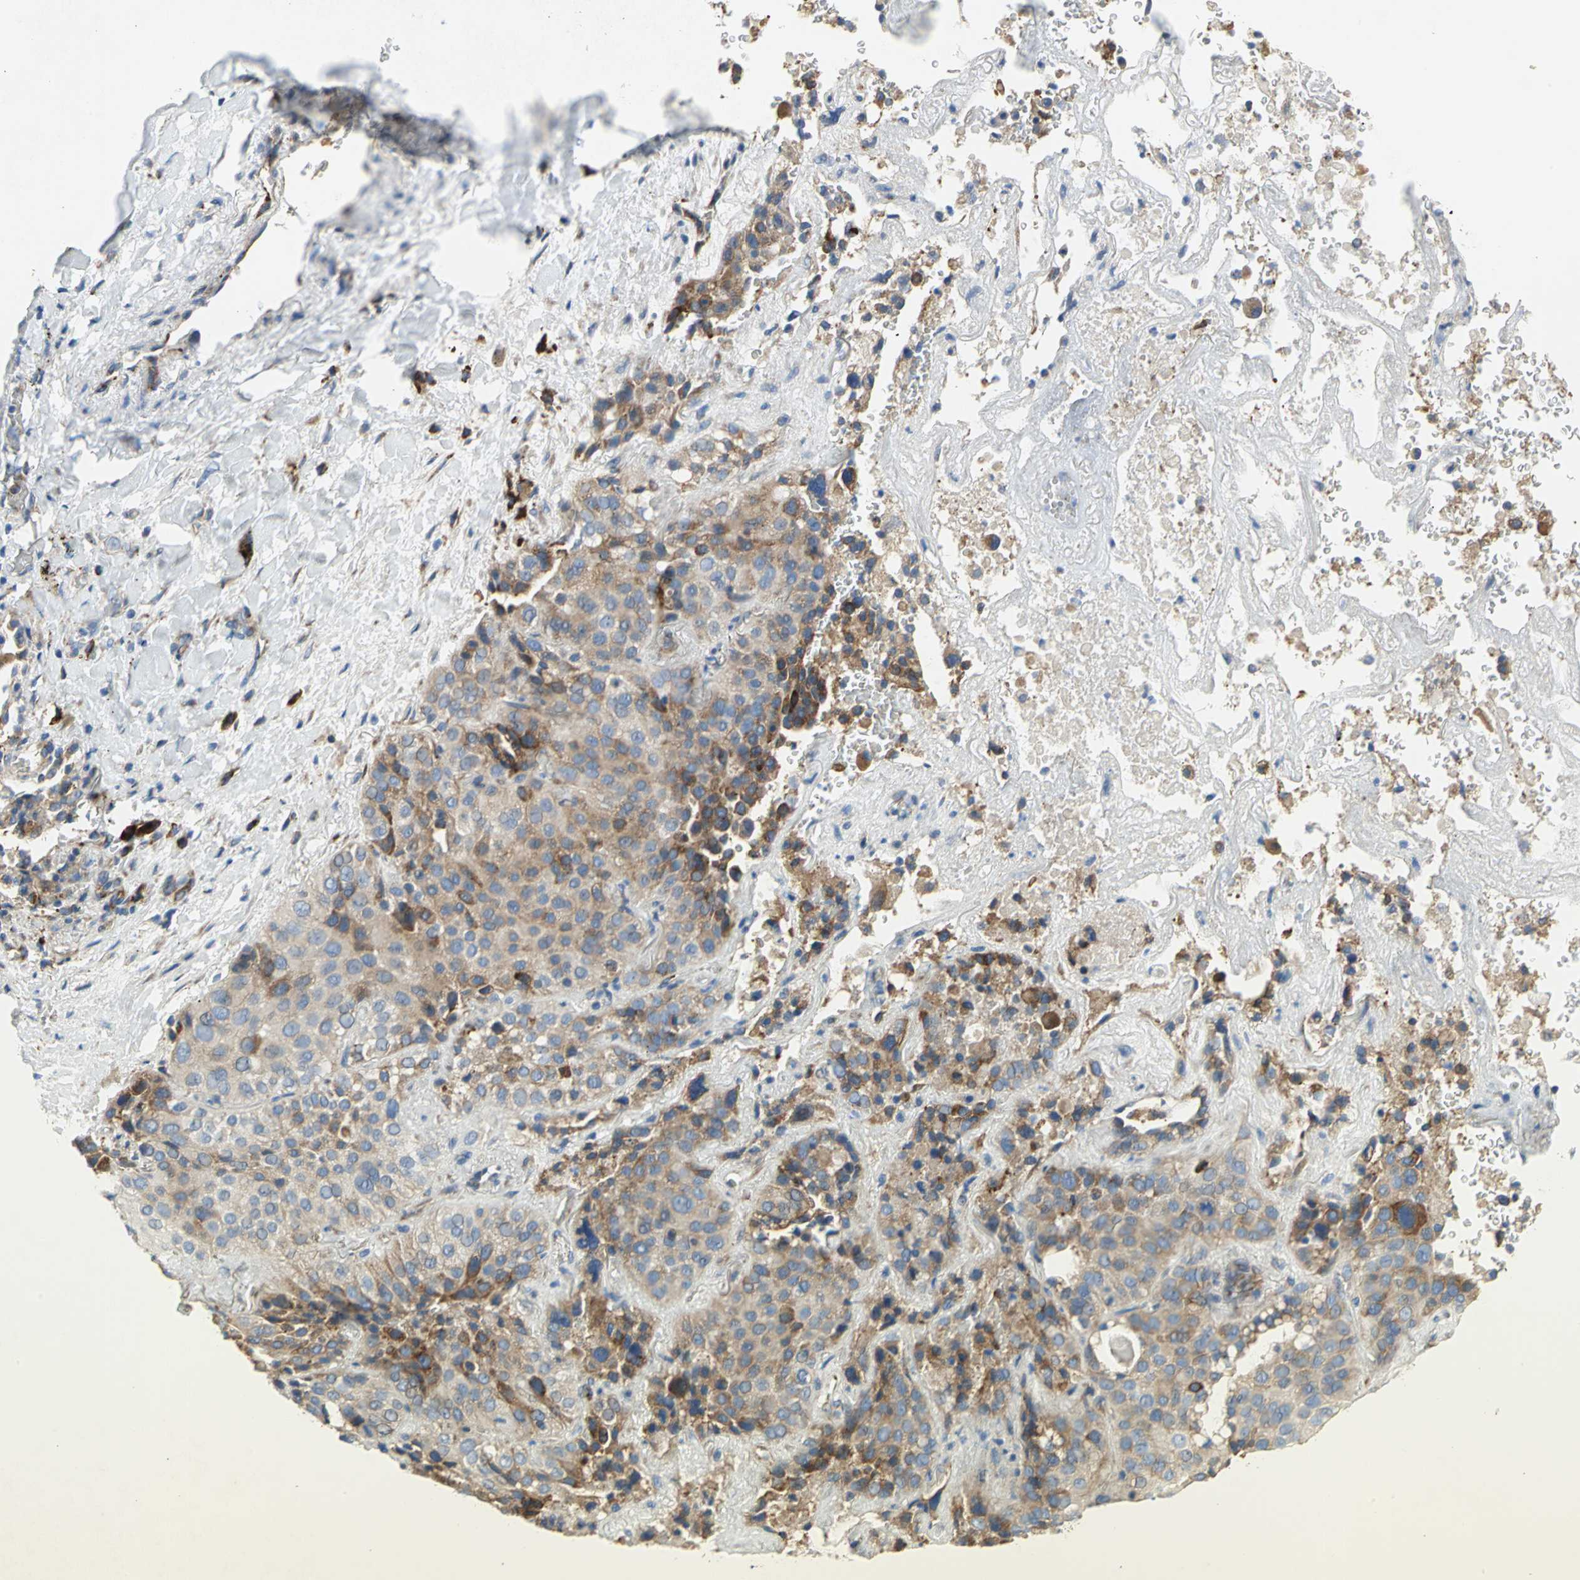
{"staining": {"intensity": "moderate", "quantity": ">75%", "location": "cytoplasmic/membranous"}, "tissue": "lung cancer", "cell_type": "Tumor cells", "image_type": "cancer", "snomed": [{"axis": "morphology", "description": "Squamous cell carcinoma, NOS"}, {"axis": "topography", "description": "Lung"}], "caption": "Immunohistochemical staining of human lung cancer (squamous cell carcinoma) shows medium levels of moderate cytoplasmic/membranous protein positivity in approximately >75% of tumor cells.", "gene": "TULP4", "patient": {"sex": "male", "age": 54}}